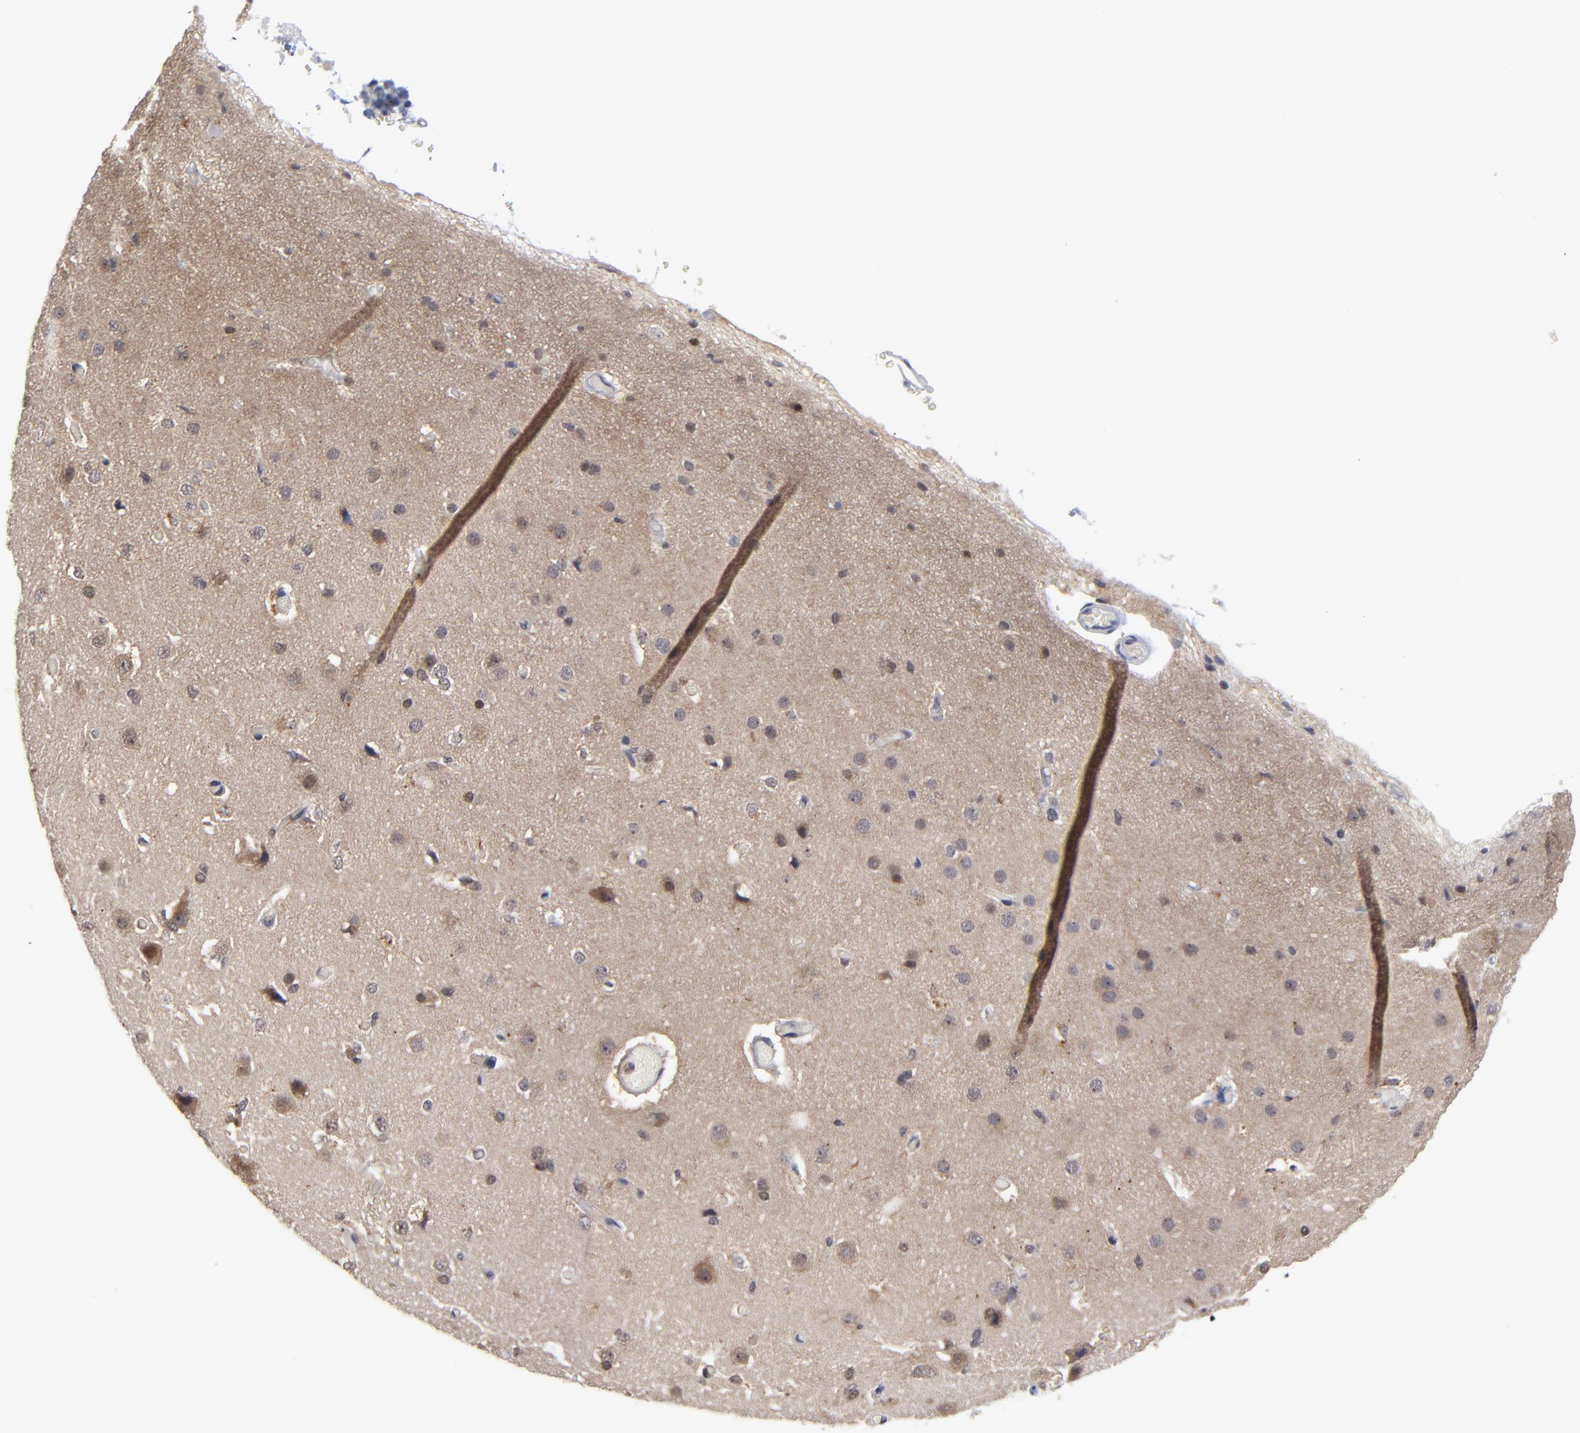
{"staining": {"intensity": "negative", "quantity": "none", "location": "none"}, "tissue": "cerebral cortex", "cell_type": "Endothelial cells", "image_type": "normal", "snomed": [{"axis": "morphology", "description": "Normal tissue, NOS"}, {"axis": "morphology", "description": "Glioma, malignant, High grade"}, {"axis": "topography", "description": "Cerebral cortex"}], "caption": "There is no significant positivity in endothelial cells of cerebral cortex. Brightfield microscopy of IHC stained with DAB (brown) and hematoxylin (blue), captured at high magnification.", "gene": "ZNF419", "patient": {"sex": "male", "age": 77}}